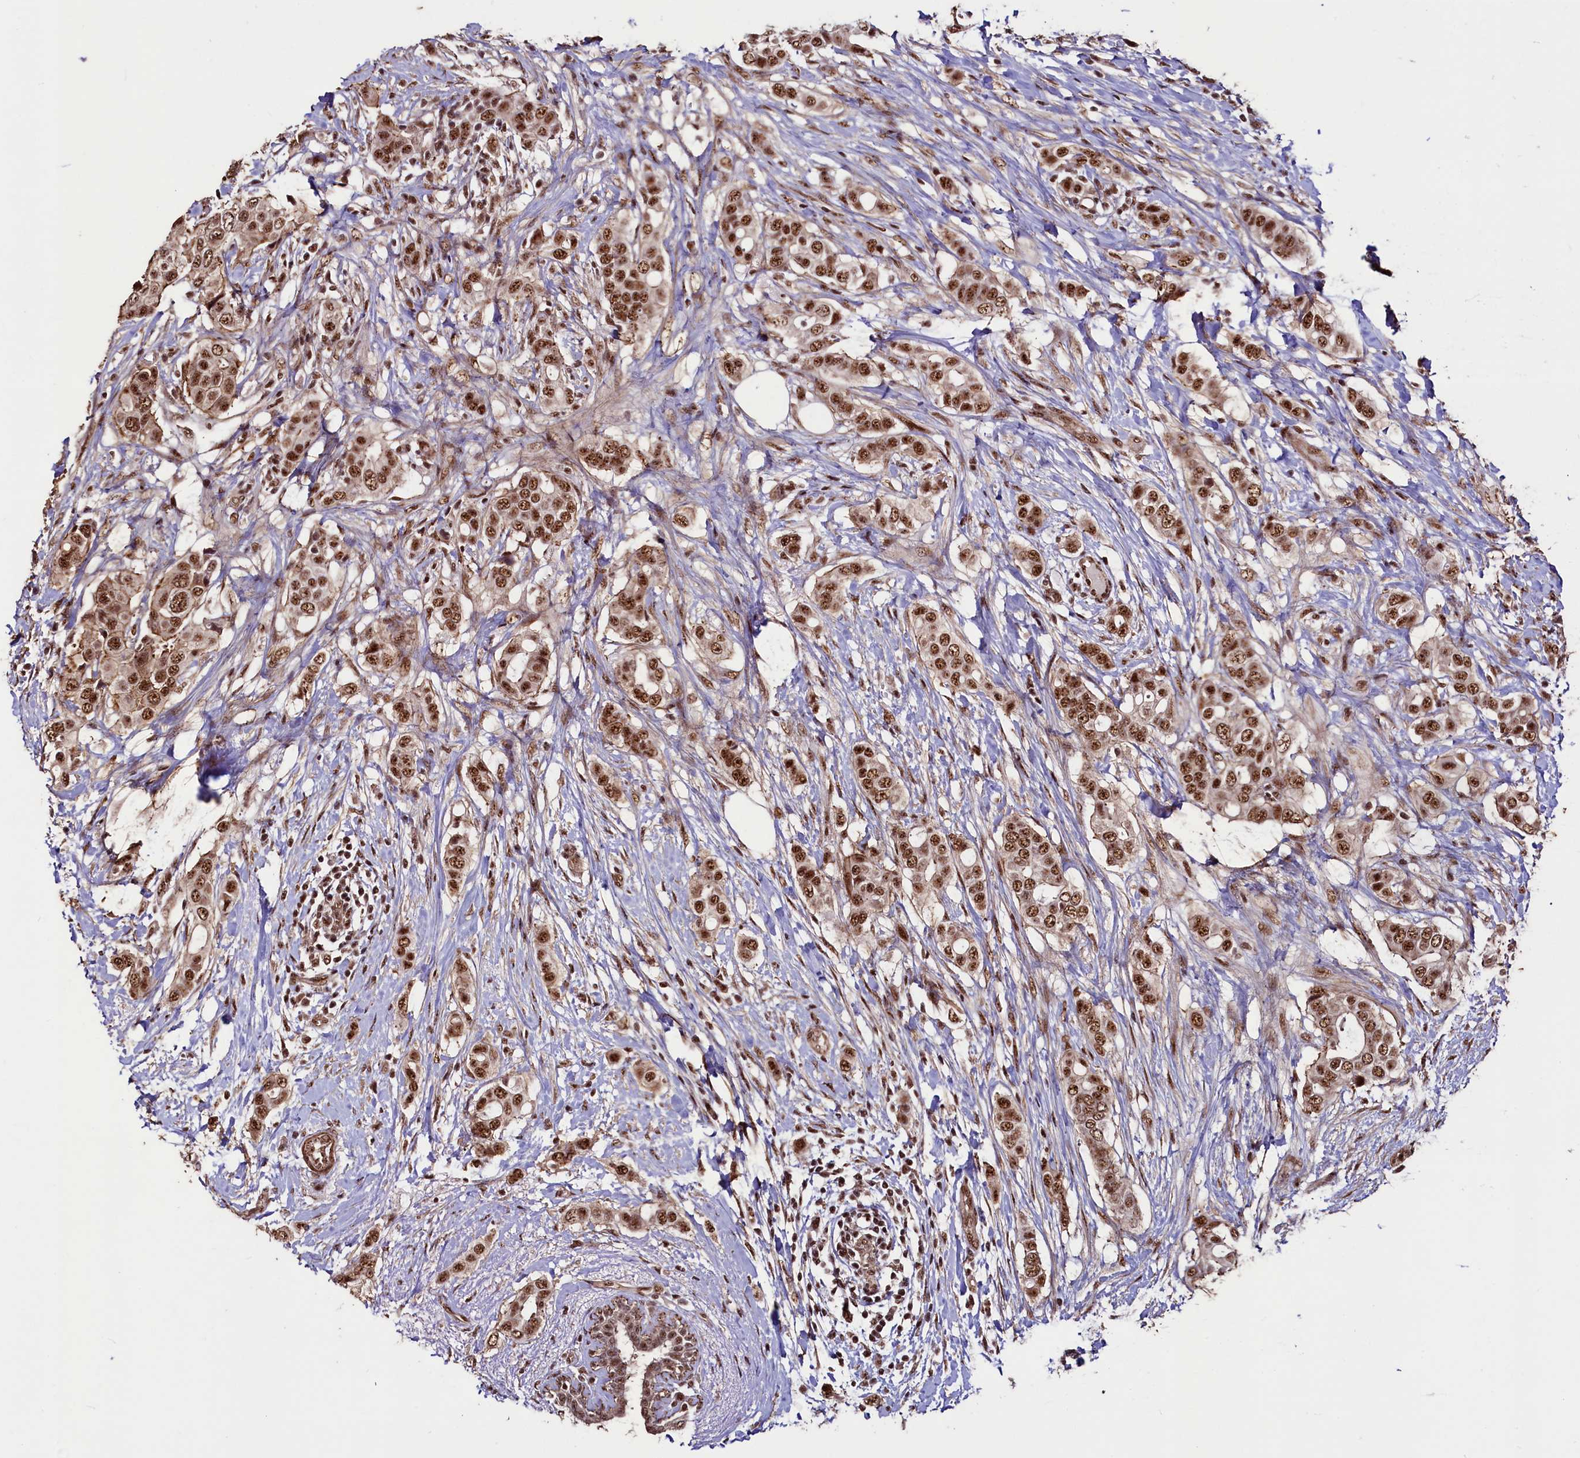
{"staining": {"intensity": "moderate", "quantity": ">75%", "location": "nuclear"}, "tissue": "breast cancer", "cell_type": "Tumor cells", "image_type": "cancer", "snomed": [{"axis": "morphology", "description": "Lobular carcinoma"}, {"axis": "topography", "description": "Breast"}], "caption": "IHC staining of lobular carcinoma (breast), which shows medium levels of moderate nuclear staining in about >75% of tumor cells indicating moderate nuclear protein expression. The staining was performed using DAB (3,3'-diaminobenzidine) (brown) for protein detection and nuclei were counterstained in hematoxylin (blue).", "gene": "SFSWAP", "patient": {"sex": "female", "age": 51}}